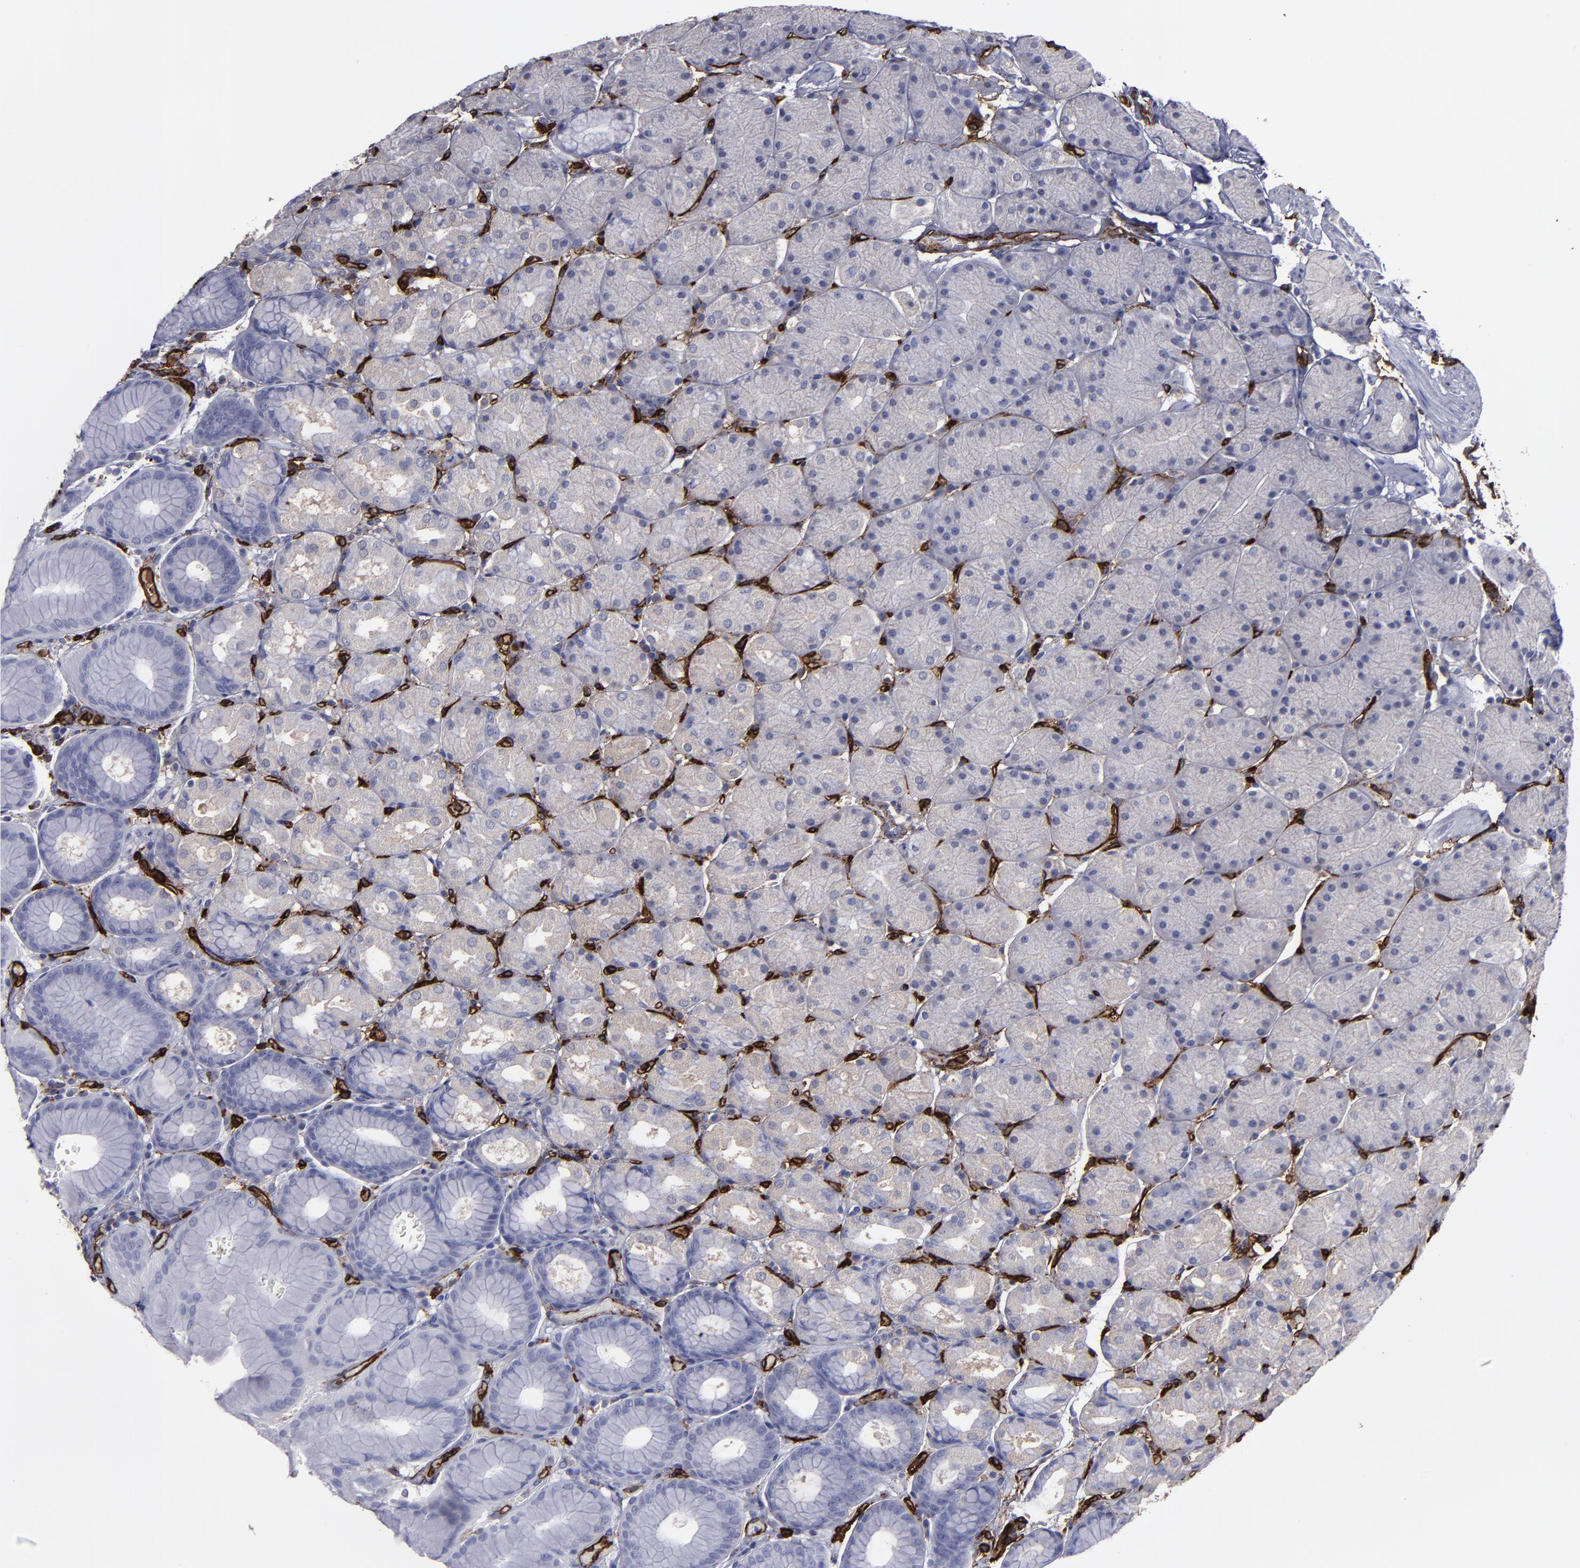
{"staining": {"intensity": "negative", "quantity": "none", "location": "none"}, "tissue": "stomach", "cell_type": "Glandular cells", "image_type": "normal", "snomed": [{"axis": "morphology", "description": "Normal tissue, NOS"}, {"axis": "topography", "description": "Stomach, upper"}, {"axis": "topography", "description": "Stomach"}], "caption": "This is an immunohistochemistry (IHC) histopathology image of normal stomach. There is no expression in glandular cells.", "gene": "CD36", "patient": {"sex": "male", "age": 76}}